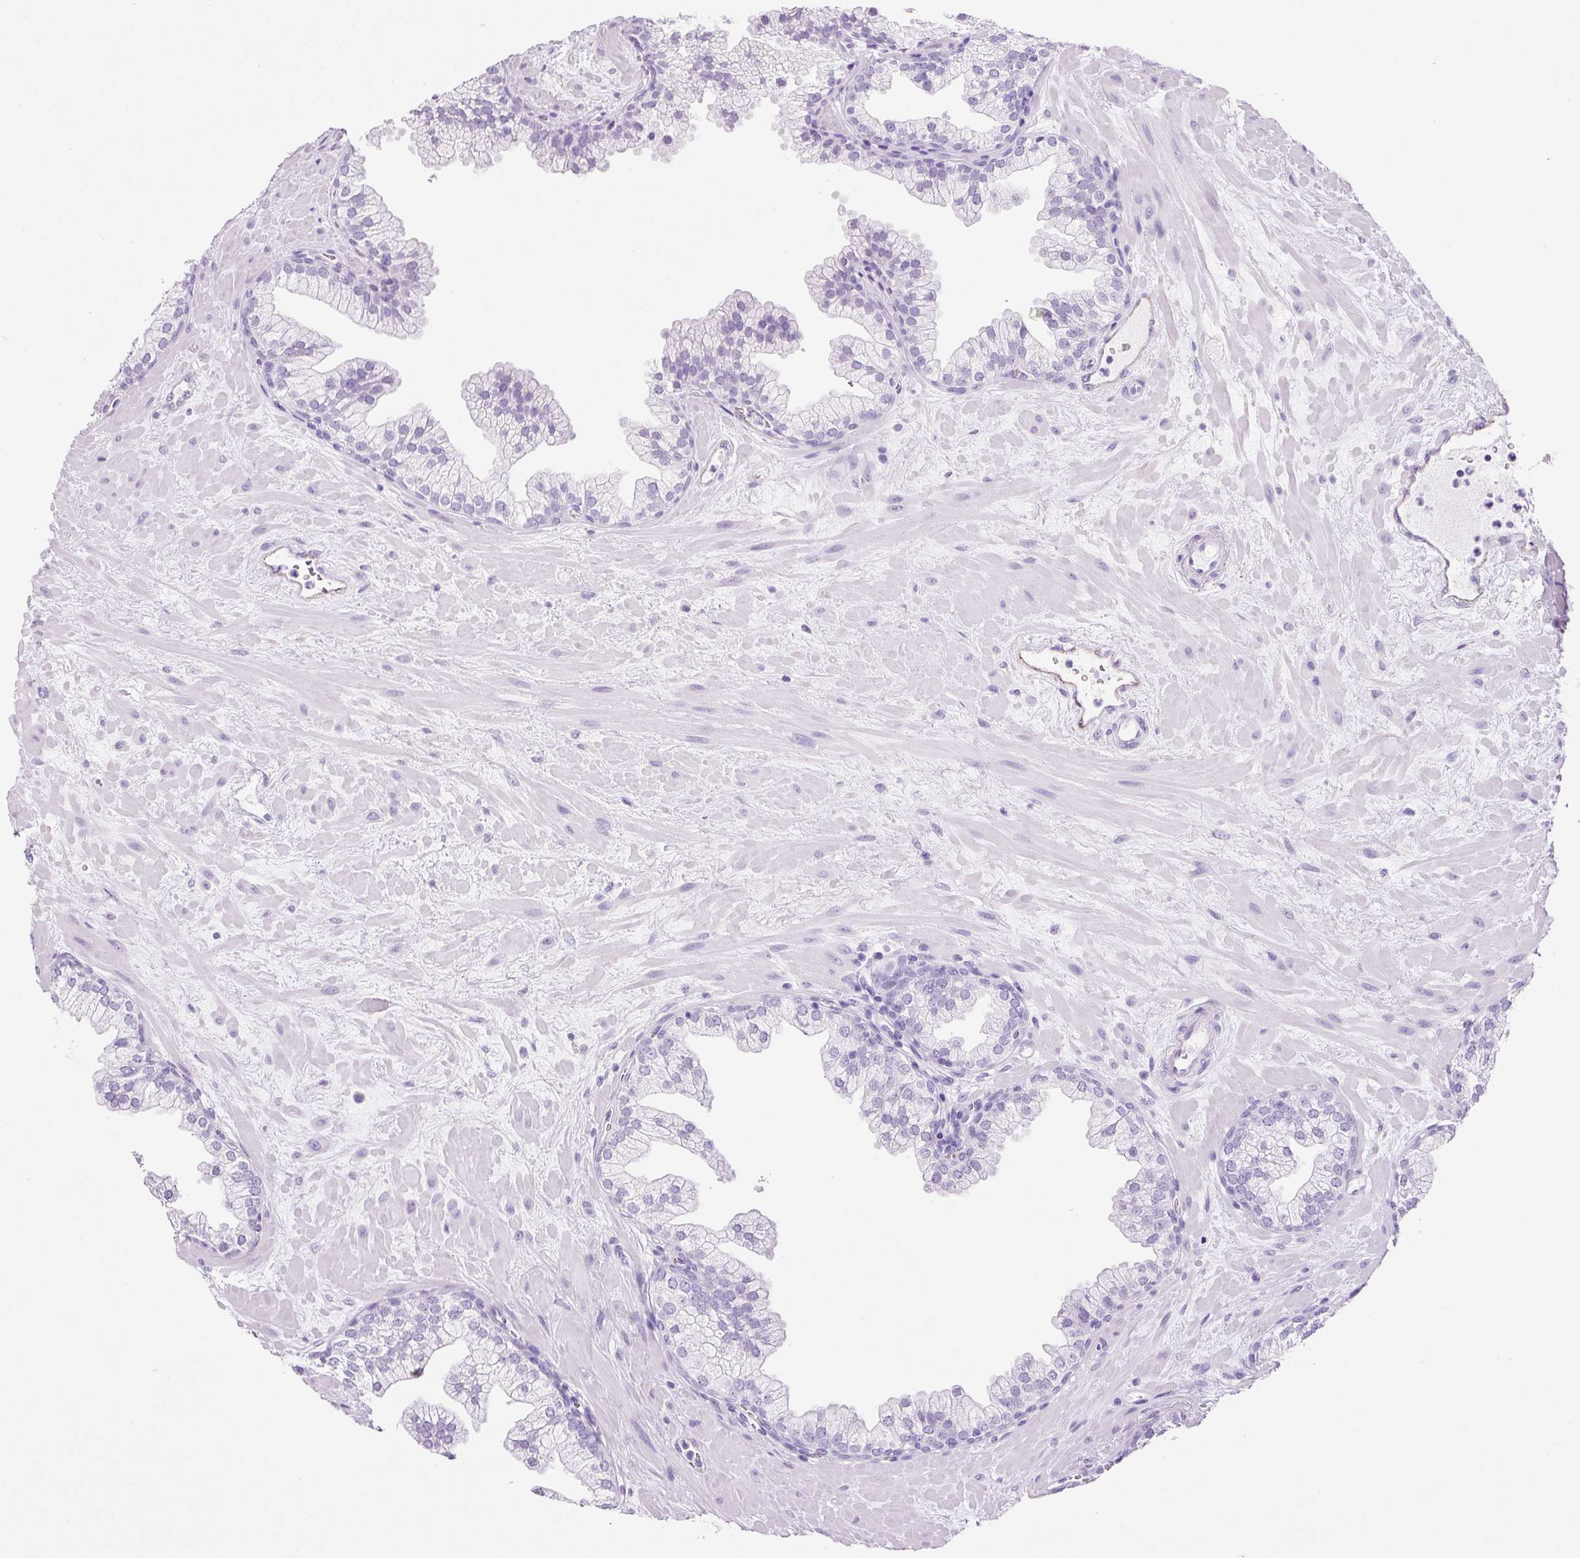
{"staining": {"intensity": "negative", "quantity": "none", "location": "none"}, "tissue": "prostate", "cell_type": "Glandular cells", "image_type": "normal", "snomed": [{"axis": "morphology", "description": "Normal tissue, NOS"}, {"axis": "topography", "description": "Prostate"}, {"axis": "topography", "description": "Peripheral nerve tissue"}], "caption": "Unremarkable prostate was stained to show a protein in brown. There is no significant positivity in glandular cells. The staining was performed using DAB to visualize the protein expression in brown, while the nuclei were stained in blue with hematoxylin (Magnification: 20x).", "gene": "ADSS1", "patient": {"sex": "male", "age": 61}}